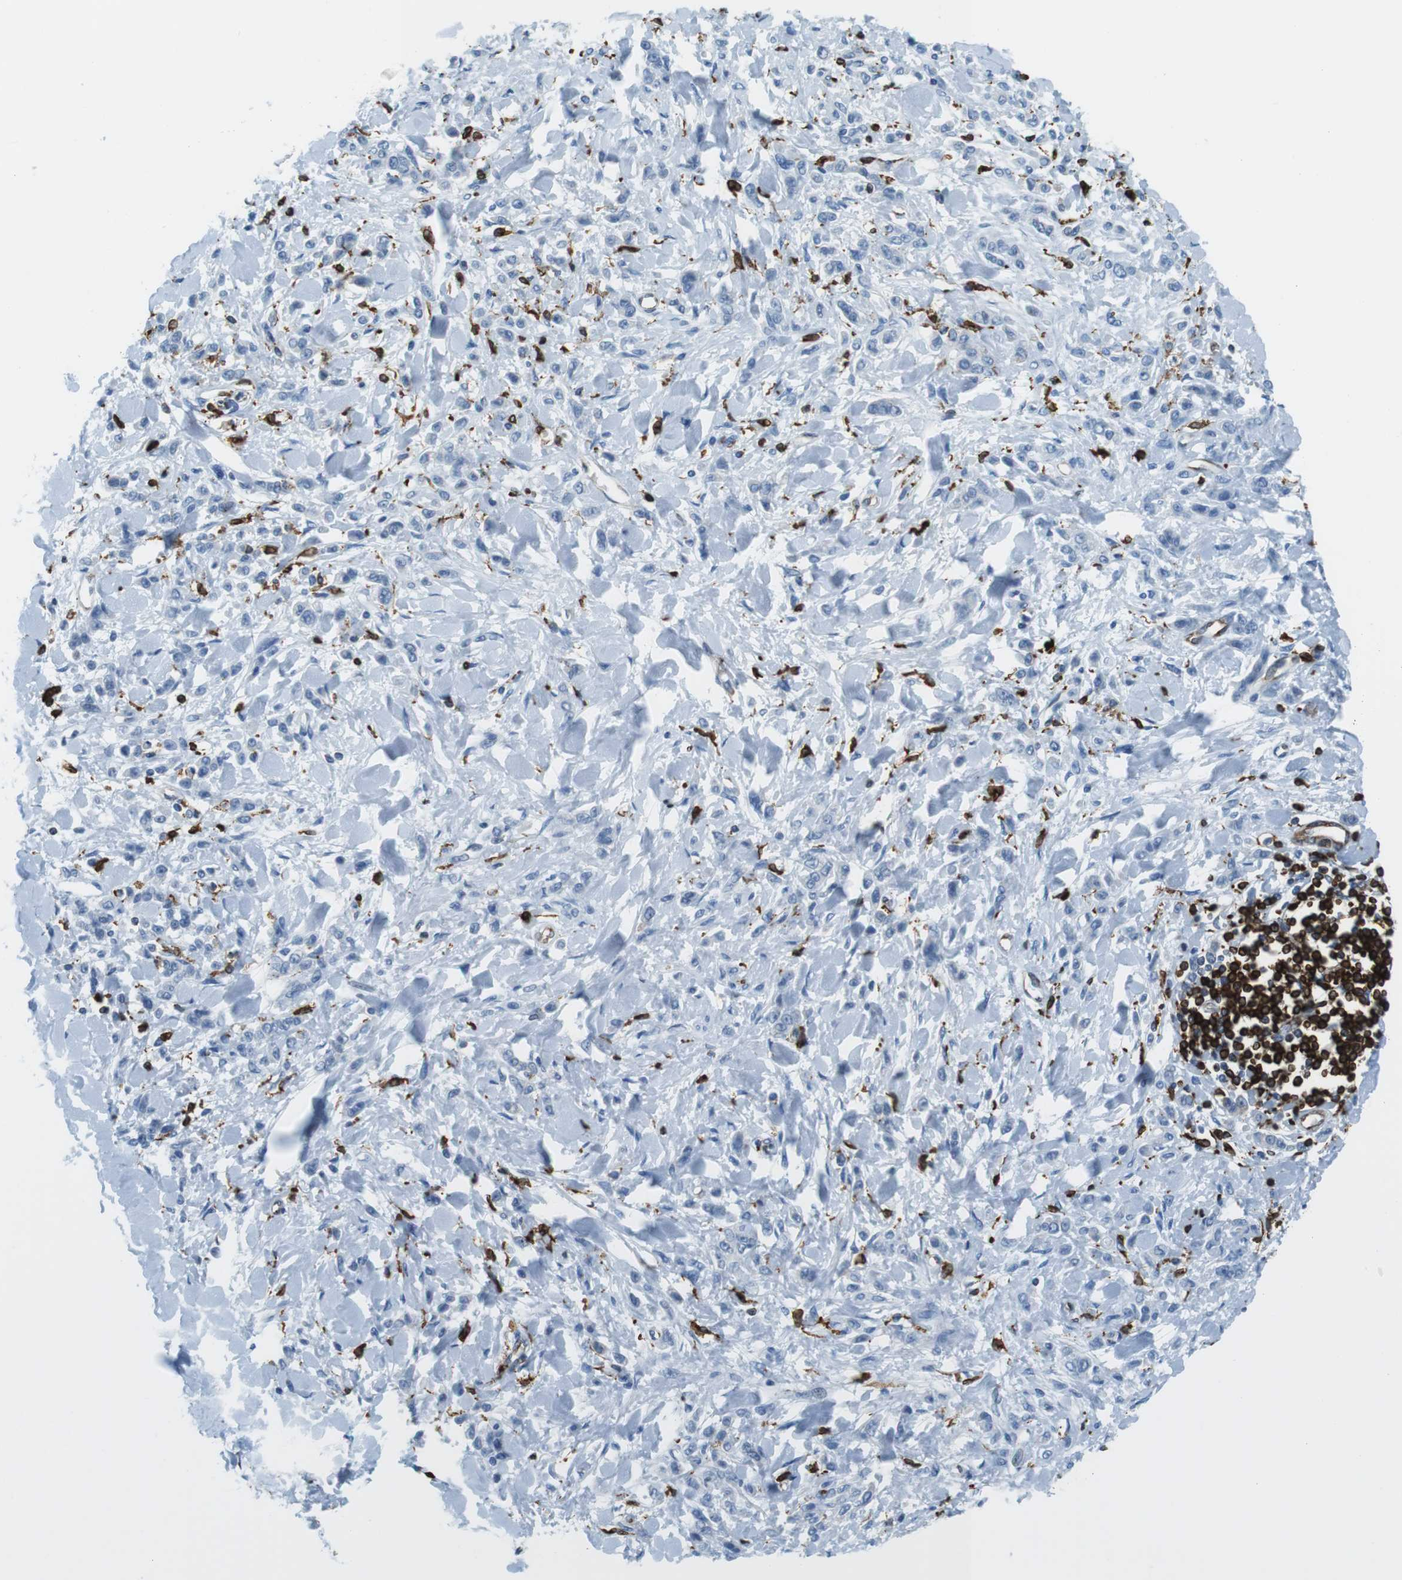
{"staining": {"intensity": "negative", "quantity": "none", "location": "none"}, "tissue": "stomach cancer", "cell_type": "Tumor cells", "image_type": "cancer", "snomed": [{"axis": "morphology", "description": "Normal tissue, NOS"}, {"axis": "morphology", "description": "Adenocarcinoma, NOS"}, {"axis": "topography", "description": "Stomach"}], "caption": "Tumor cells show no significant positivity in stomach cancer (adenocarcinoma).", "gene": "CIITA", "patient": {"sex": "male", "age": 82}}